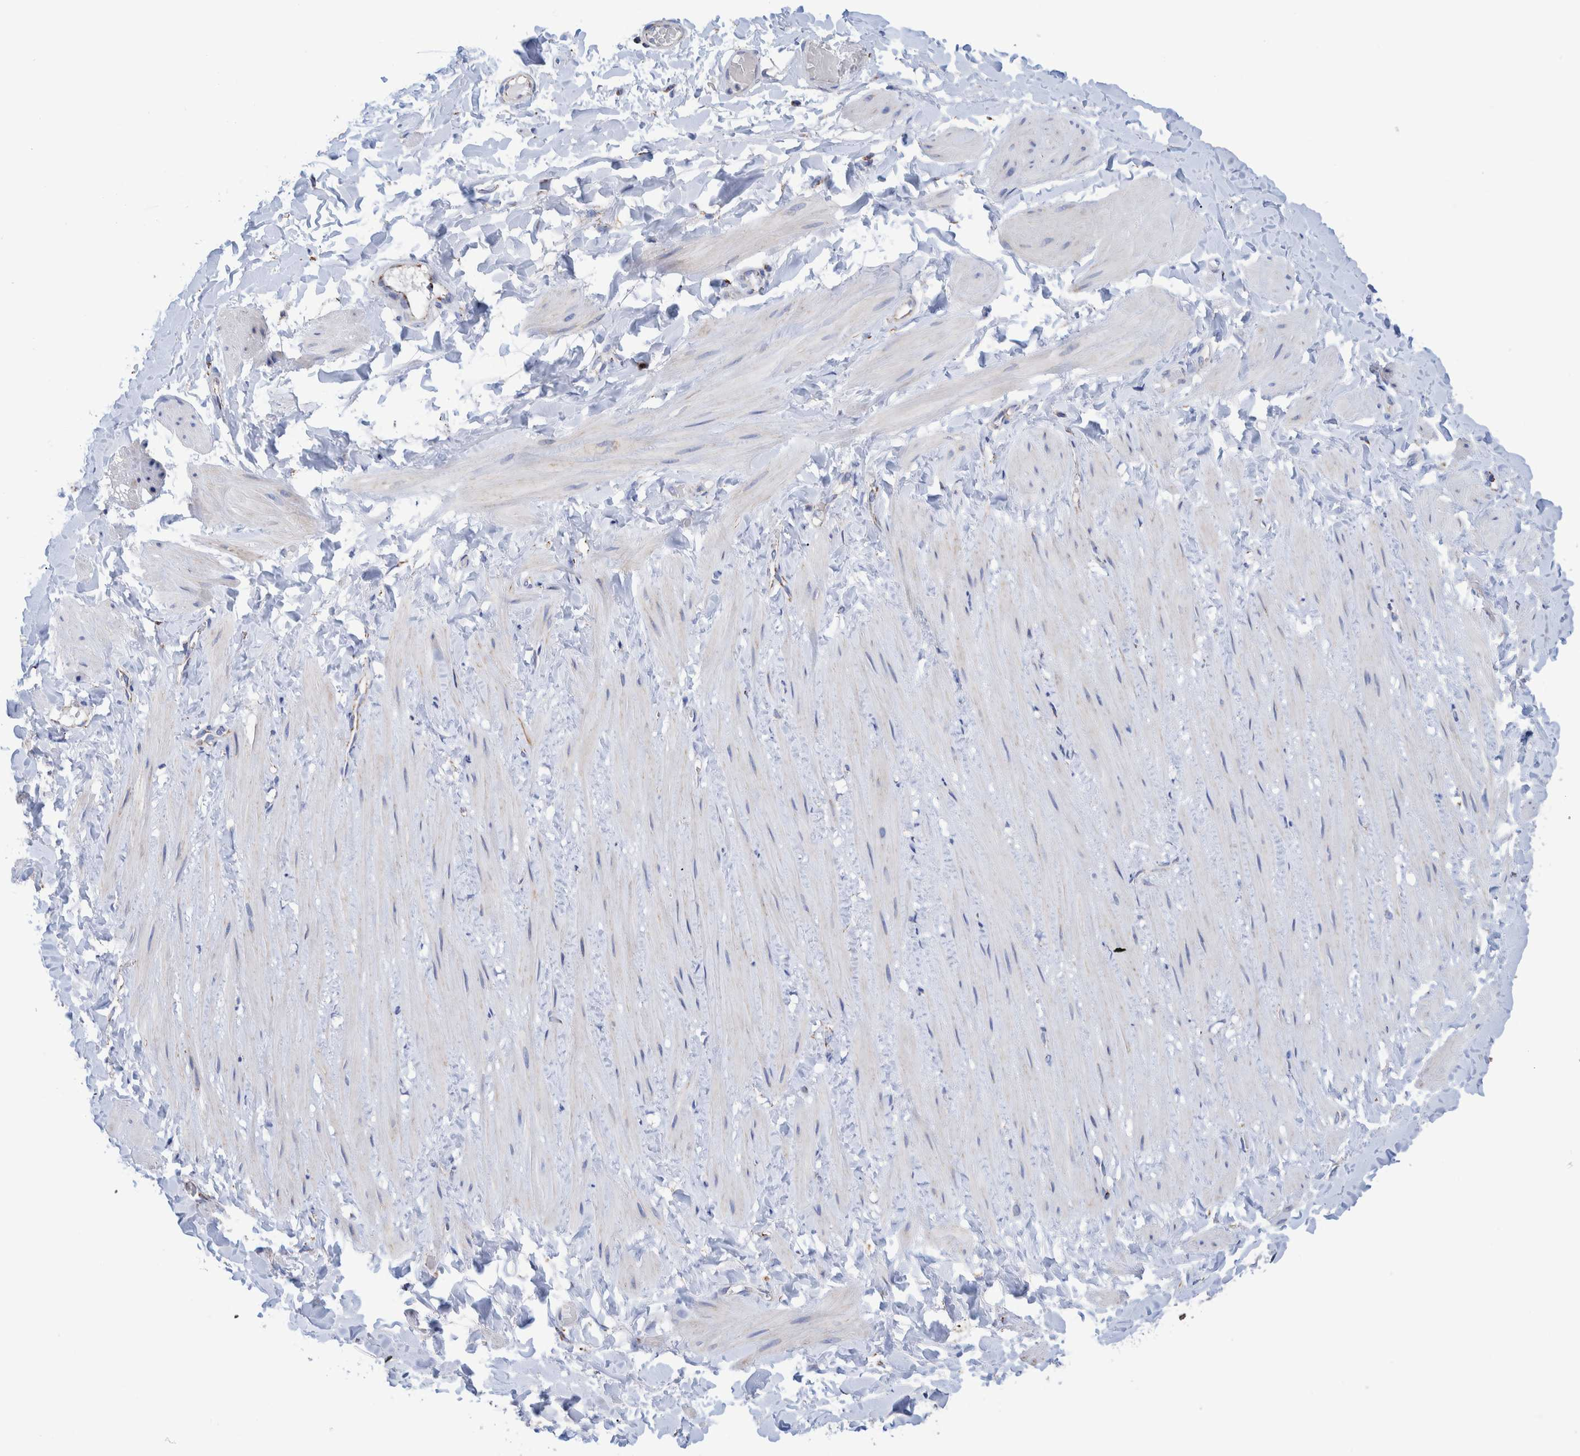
{"staining": {"intensity": "moderate", "quantity": "25%-75%", "location": "cytoplasmic/membranous"}, "tissue": "adipose tissue", "cell_type": "Adipocytes", "image_type": "normal", "snomed": [{"axis": "morphology", "description": "Normal tissue, NOS"}, {"axis": "topography", "description": "Adipose tissue"}, {"axis": "topography", "description": "Vascular tissue"}, {"axis": "topography", "description": "Peripheral nerve tissue"}], "caption": "This histopathology image displays immunohistochemistry staining of benign adipose tissue, with medium moderate cytoplasmic/membranous expression in about 25%-75% of adipocytes.", "gene": "DECR1", "patient": {"sex": "male", "age": 25}}